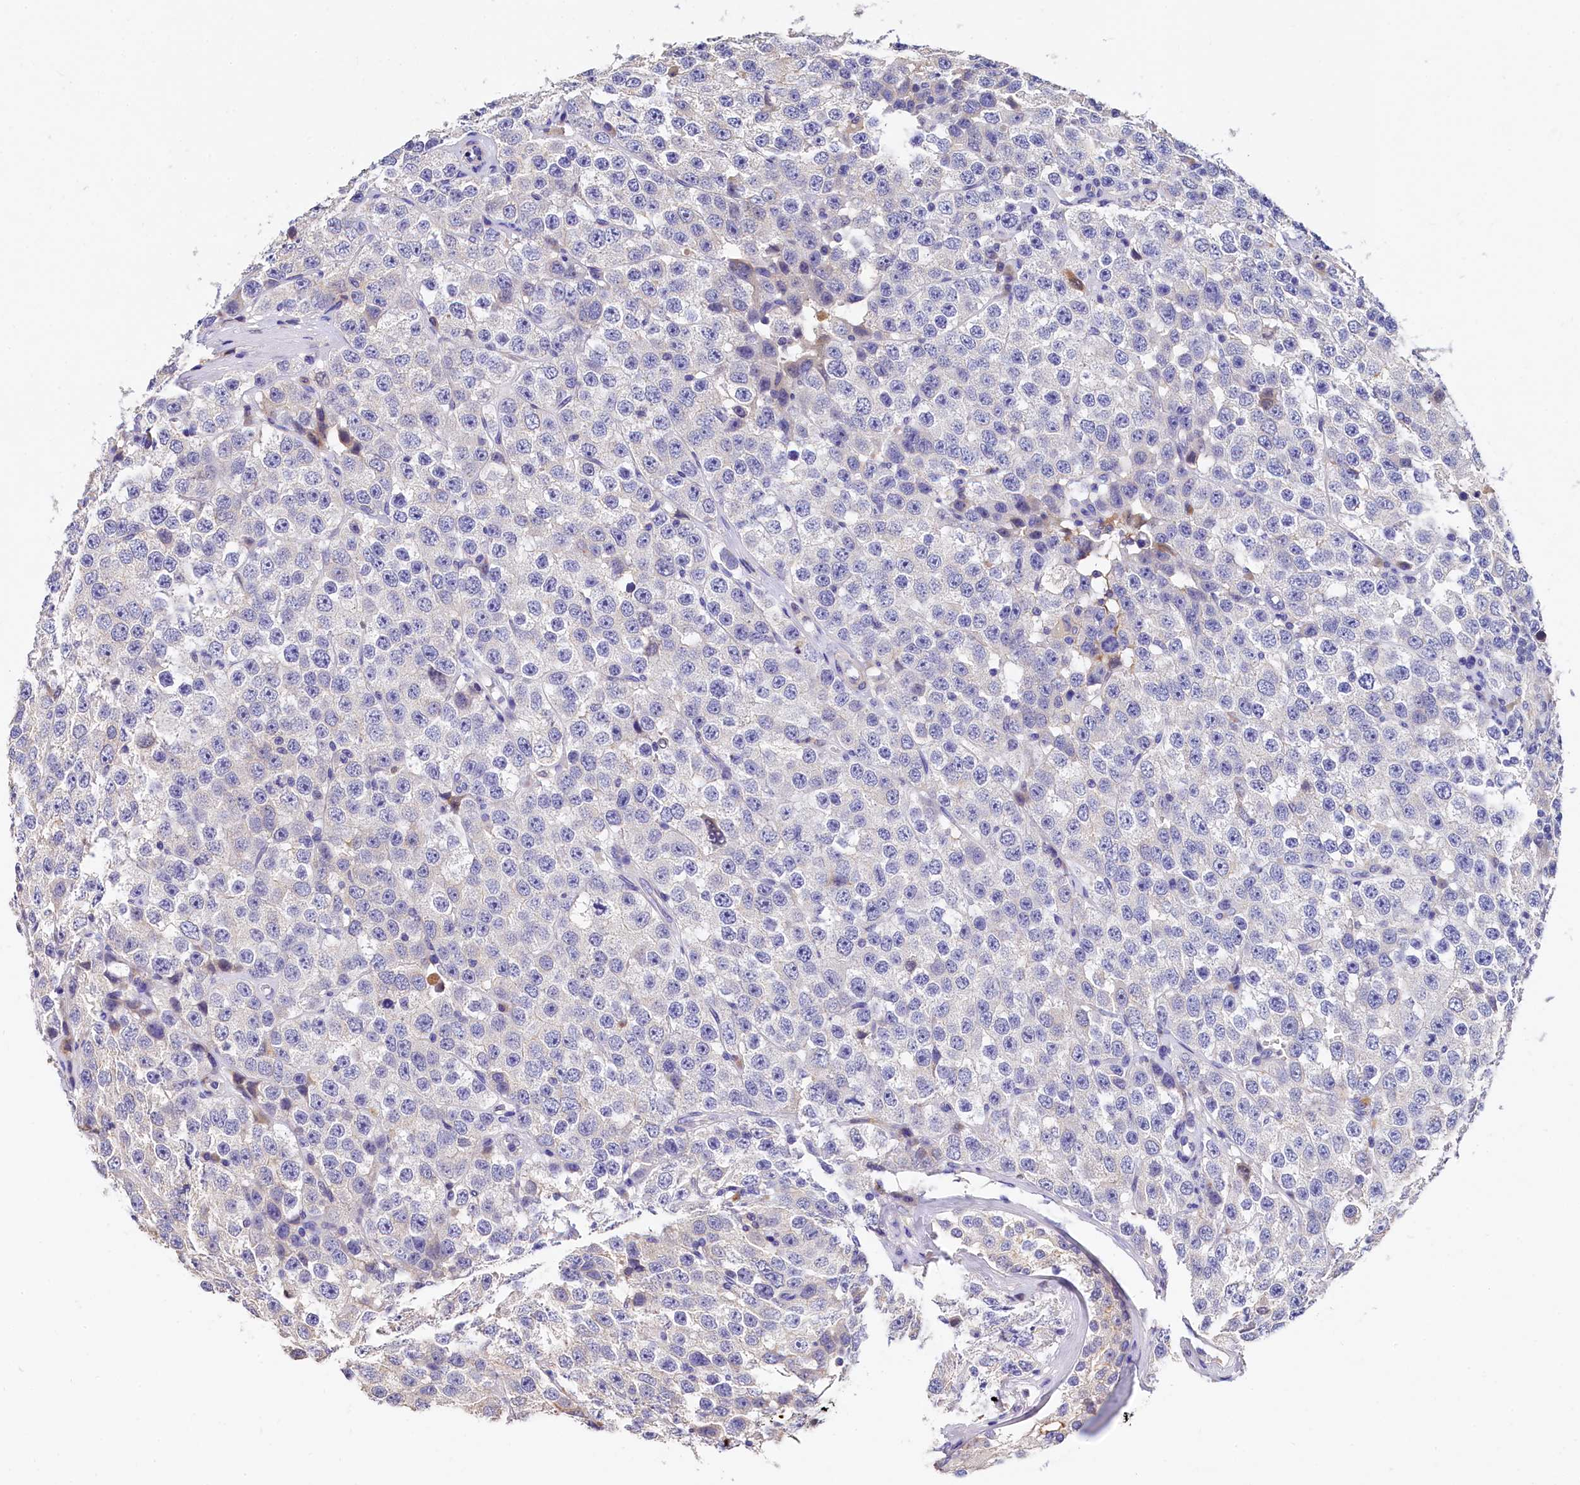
{"staining": {"intensity": "negative", "quantity": "none", "location": "none"}, "tissue": "testis cancer", "cell_type": "Tumor cells", "image_type": "cancer", "snomed": [{"axis": "morphology", "description": "Seminoma, NOS"}, {"axis": "topography", "description": "Testis"}], "caption": "Testis cancer was stained to show a protein in brown. There is no significant expression in tumor cells. Nuclei are stained in blue.", "gene": "EPS8L2", "patient": {"sex": "male", "age": 28}}